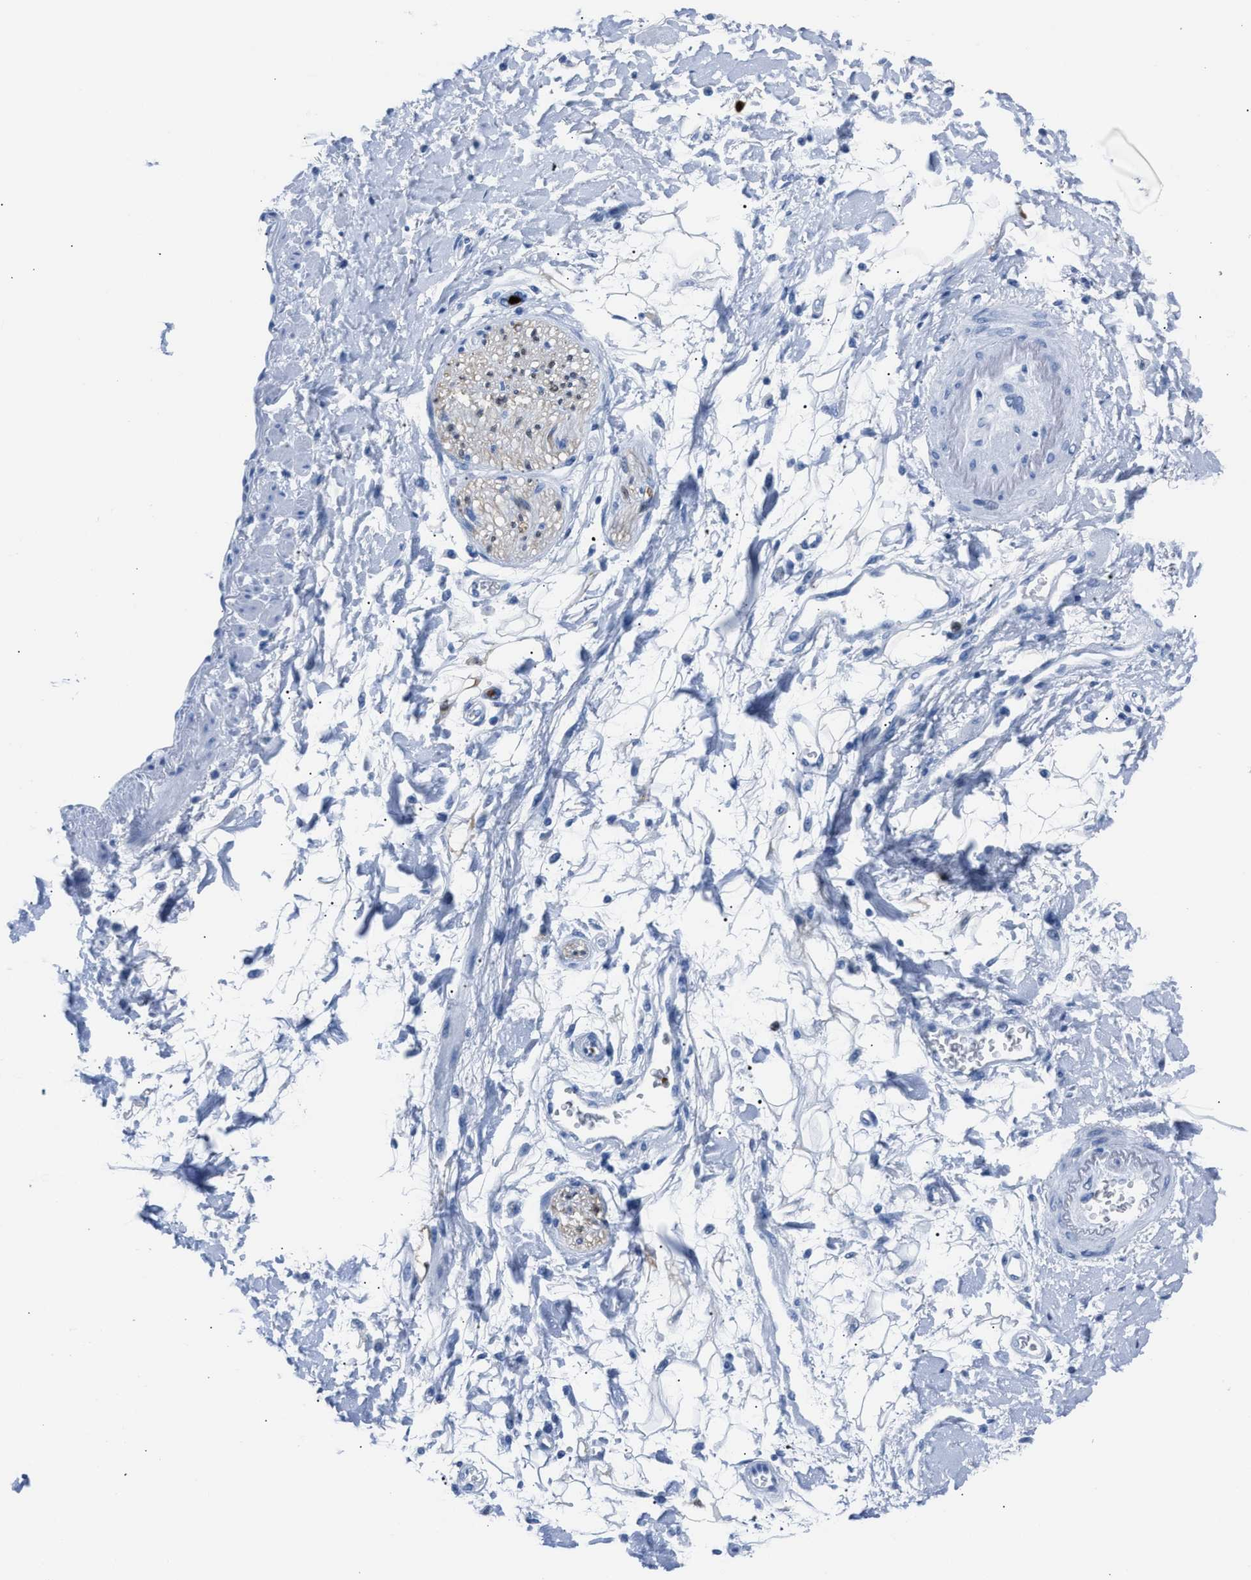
{"staining": {"intensity": "negative", "quantity": "none", "location": "none"}, "tissue": "adipose tissue", "cell_type": "Adipocytes", "image_type": "normal", "snomed": [{"axis": "morphology", "description": "Normal tissue, NOS"}, {"axis": "morphology", "description": "Adenocarcinoma, NOS"}, {"axis": "topography", "description": "Duodenum"}, {"axis": "topography", "description": "Peripheral nerve tissue"}], "caption": "A photomicrograph of adipose tissue stained for a protein shows no brown staining in adipocytes. Nuclei are stained in blue.", "gene": "S100P", "patient": {"sex": "female", "age": 60}}